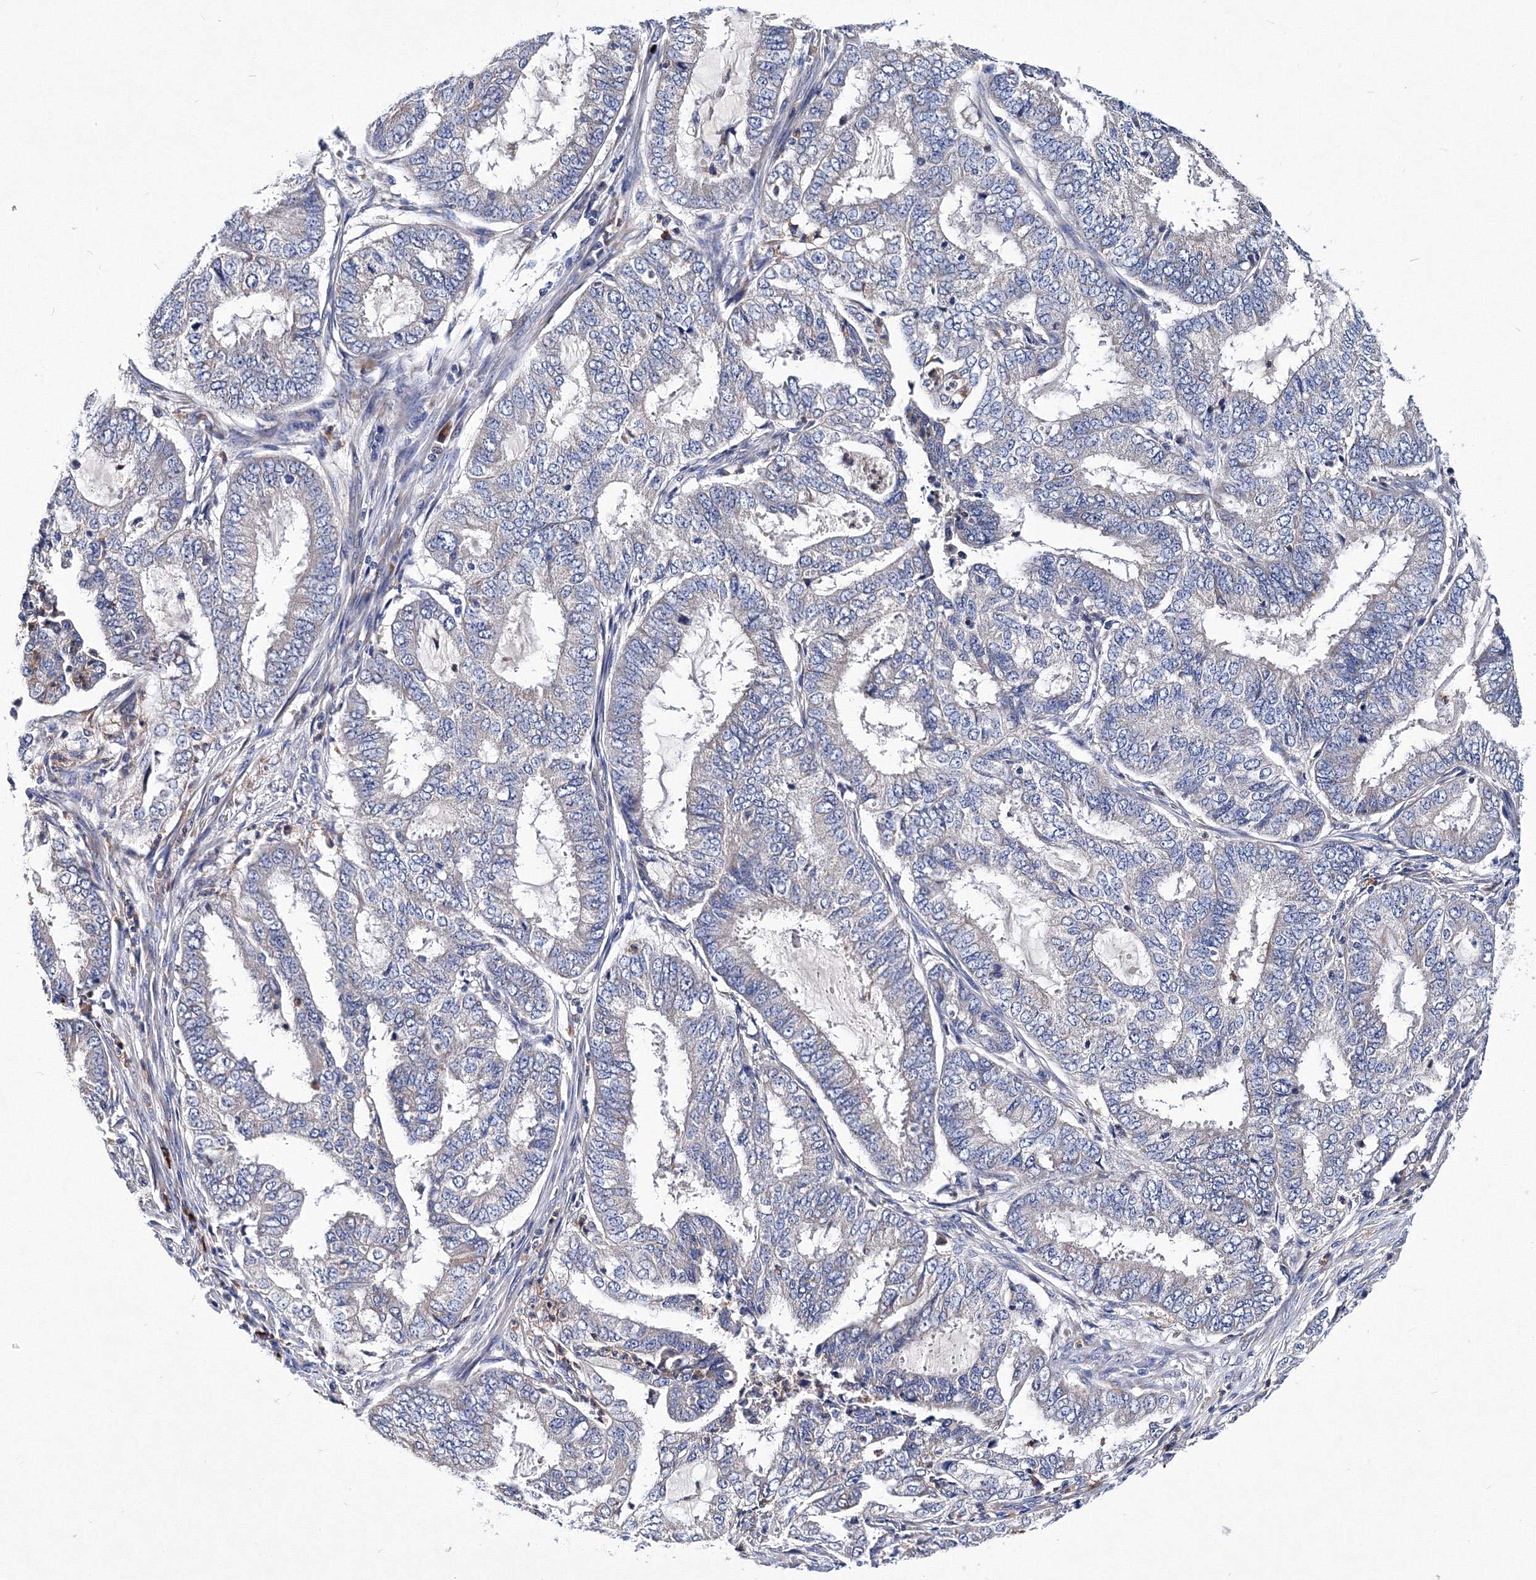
{"staining": {"intensity": "negative", "quantity": "none", "location": "none"}, "tissue": "endometrial cancer", "cell_type": "Tumor cells", "image_type": "cancer", "snomed": [{"axis": "morphology", "description": "Adenocarcinoma, NOS"}, {"axis": "topography", "description": "Endometrium"}], "caption": "High magnification brightfield microscopy of endometrial cancer (adenocarcinoma) stained with DAB (3,3'-diaminobenzidine) (brown) and counterstained with hematoxylin (blue): tumor cells show no significant expression.", "gene": "TRPM2", "patient": {"sex": "female", "age": 51}}